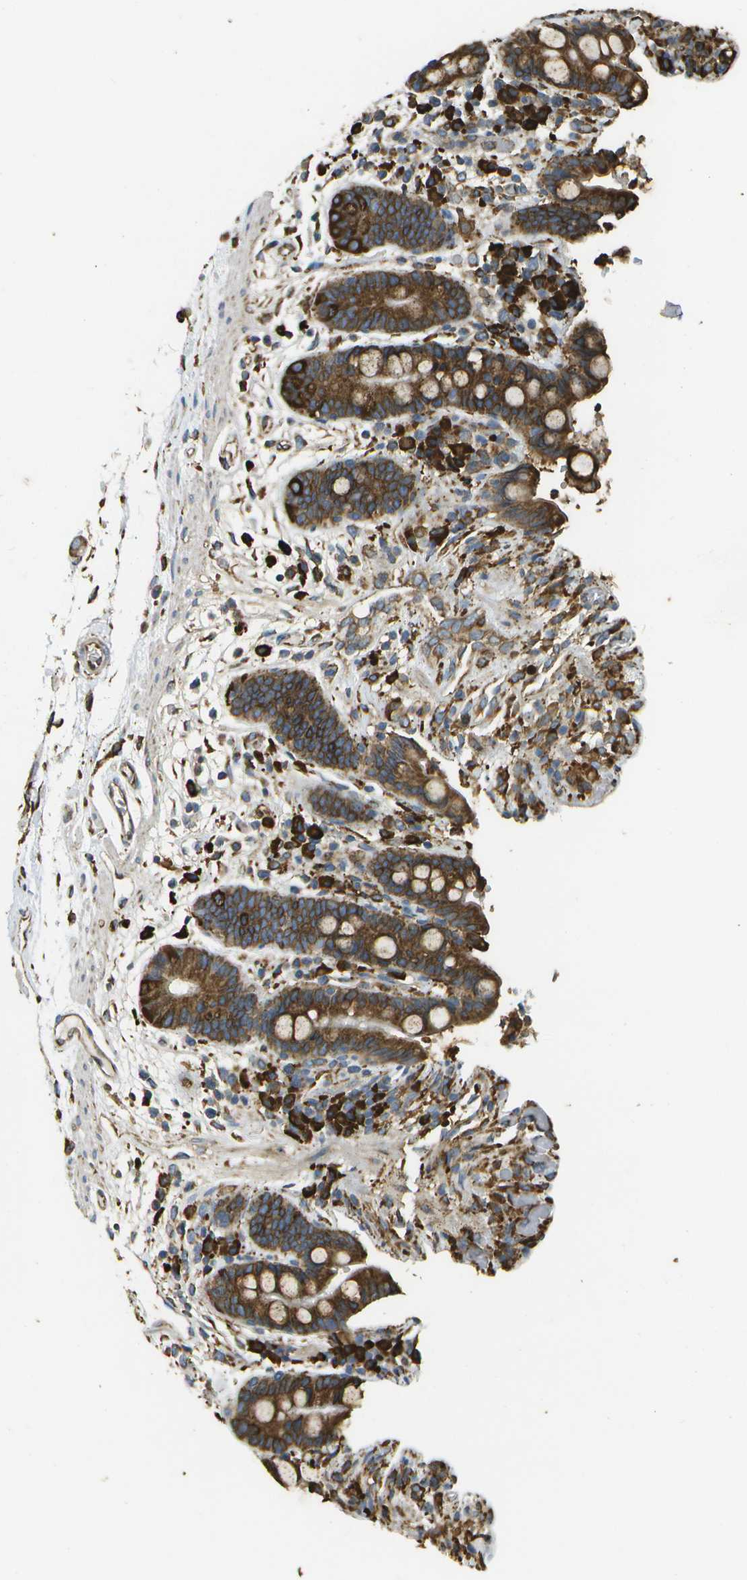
{"staining": {"intensity": "moderate", "quantity": ">75%", "location": "cytoplasmic/membranous"}, "tissue": "colon", "cell_type": "Endothelial cells", "image_type": "normal", "snomed": [{"axis": "morphology", "description": "Normal tissue, NOS"}, {"axis": "topography", "description": "Colon"}], "caption": "Protein staining of unremarkable colon displays moderate cytoplasmic/membranous expression in approximately >75% of endothelial cells. (DAB IHC, brown staining for protein, blue staining for nuclei).", "gene": "PDIA4", "patient": {"sex": "male", "age": 73}}